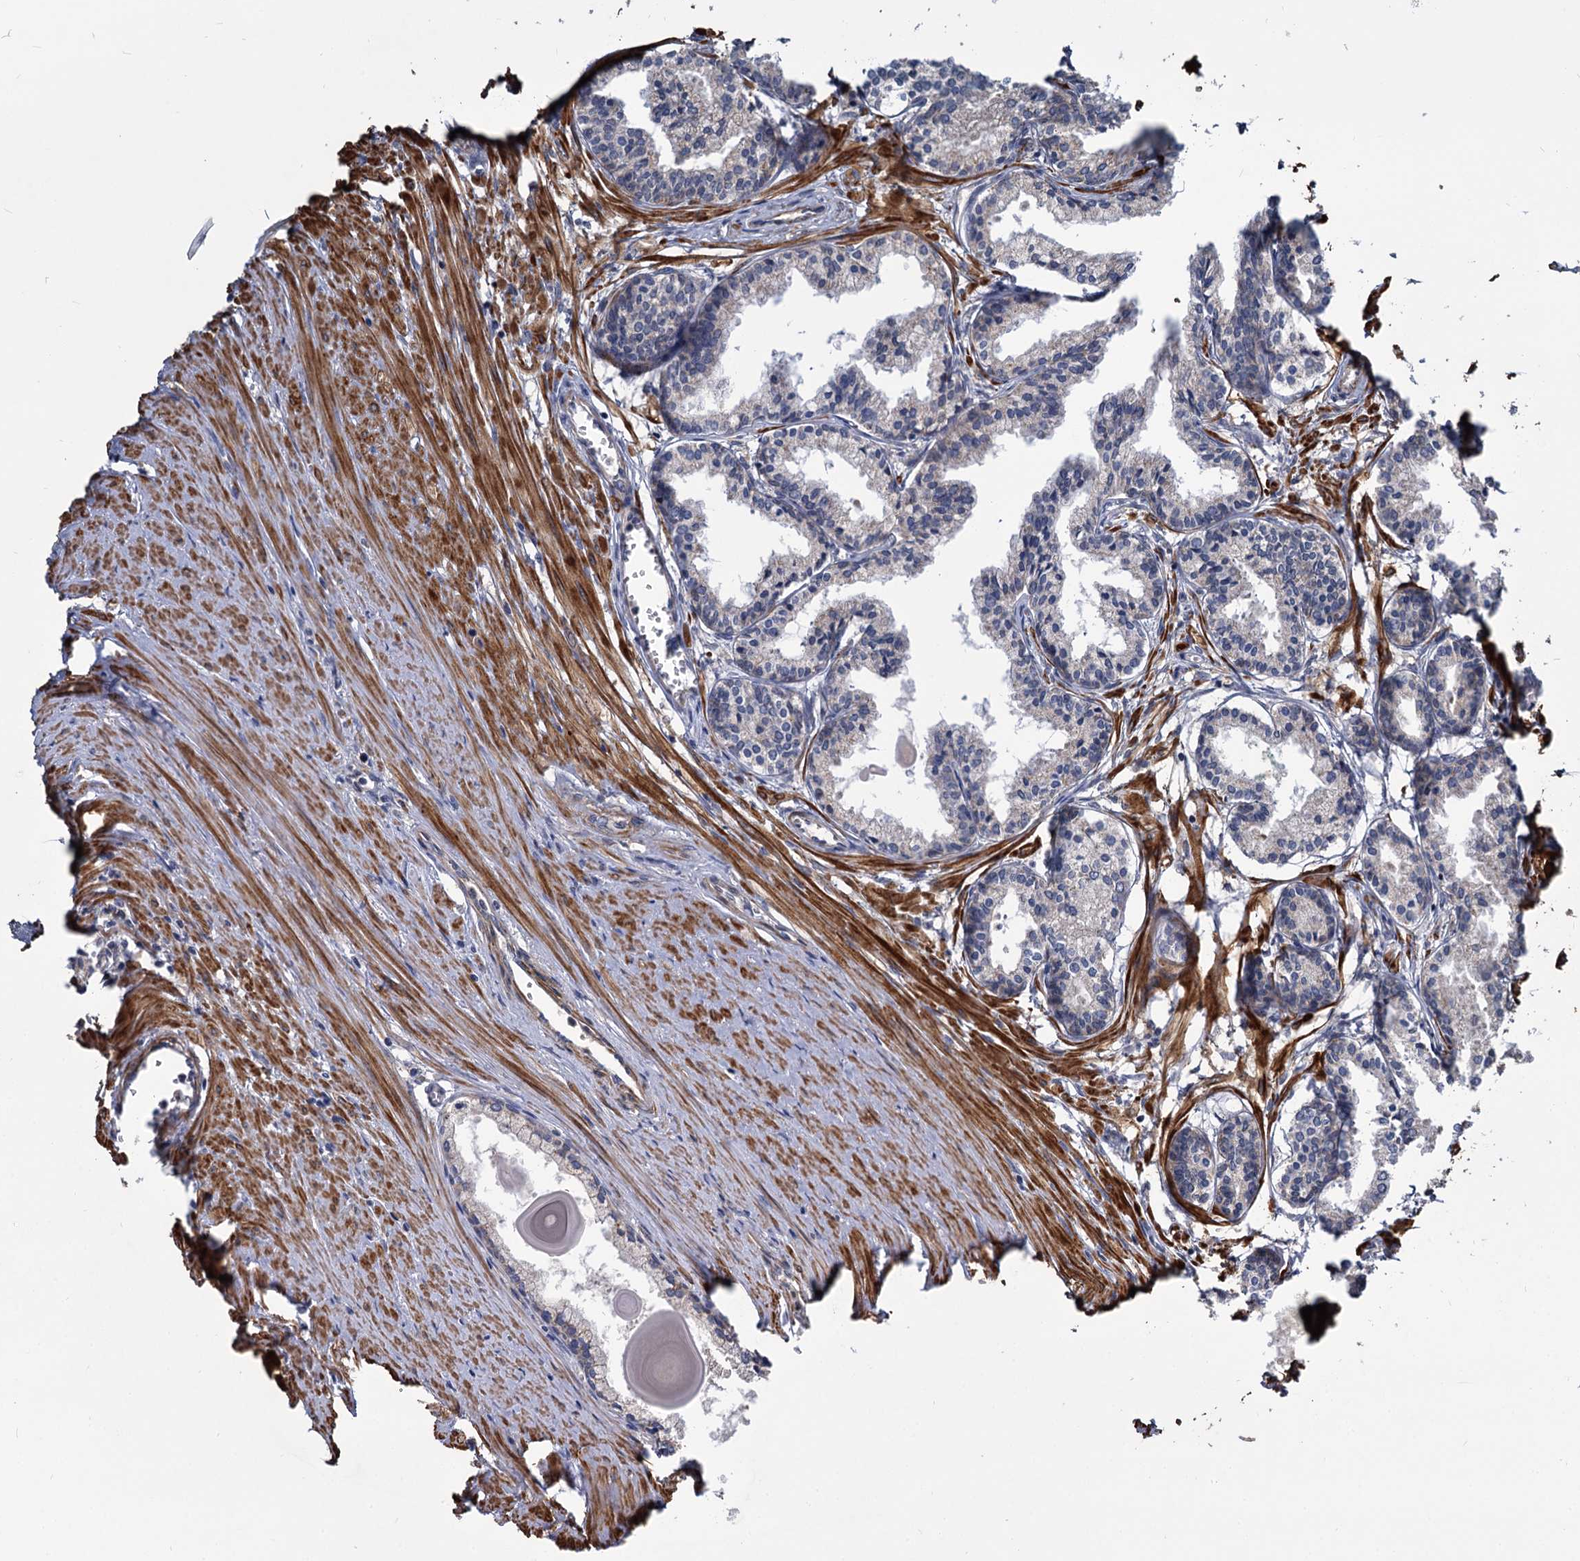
{"staining": {"intensity": "negative", "quantity": "none", "location": "none"}, "tissue": "prostate cancer", "cell_type": "Tumor cells", "image_type": "cancer", "snomed": [{"axis": "morphology", "description": "Adenocarcinoma, High grade"}, {"axis": "topography", "description": "Prostate"}], "caption": "Protein analysis of prostate cancer (adenocarcinoma (high-grade)) reveals no significant staining in tumor cells.", "gene": "ALKBH7", "patient": {"sex": "male", "age": 68}}